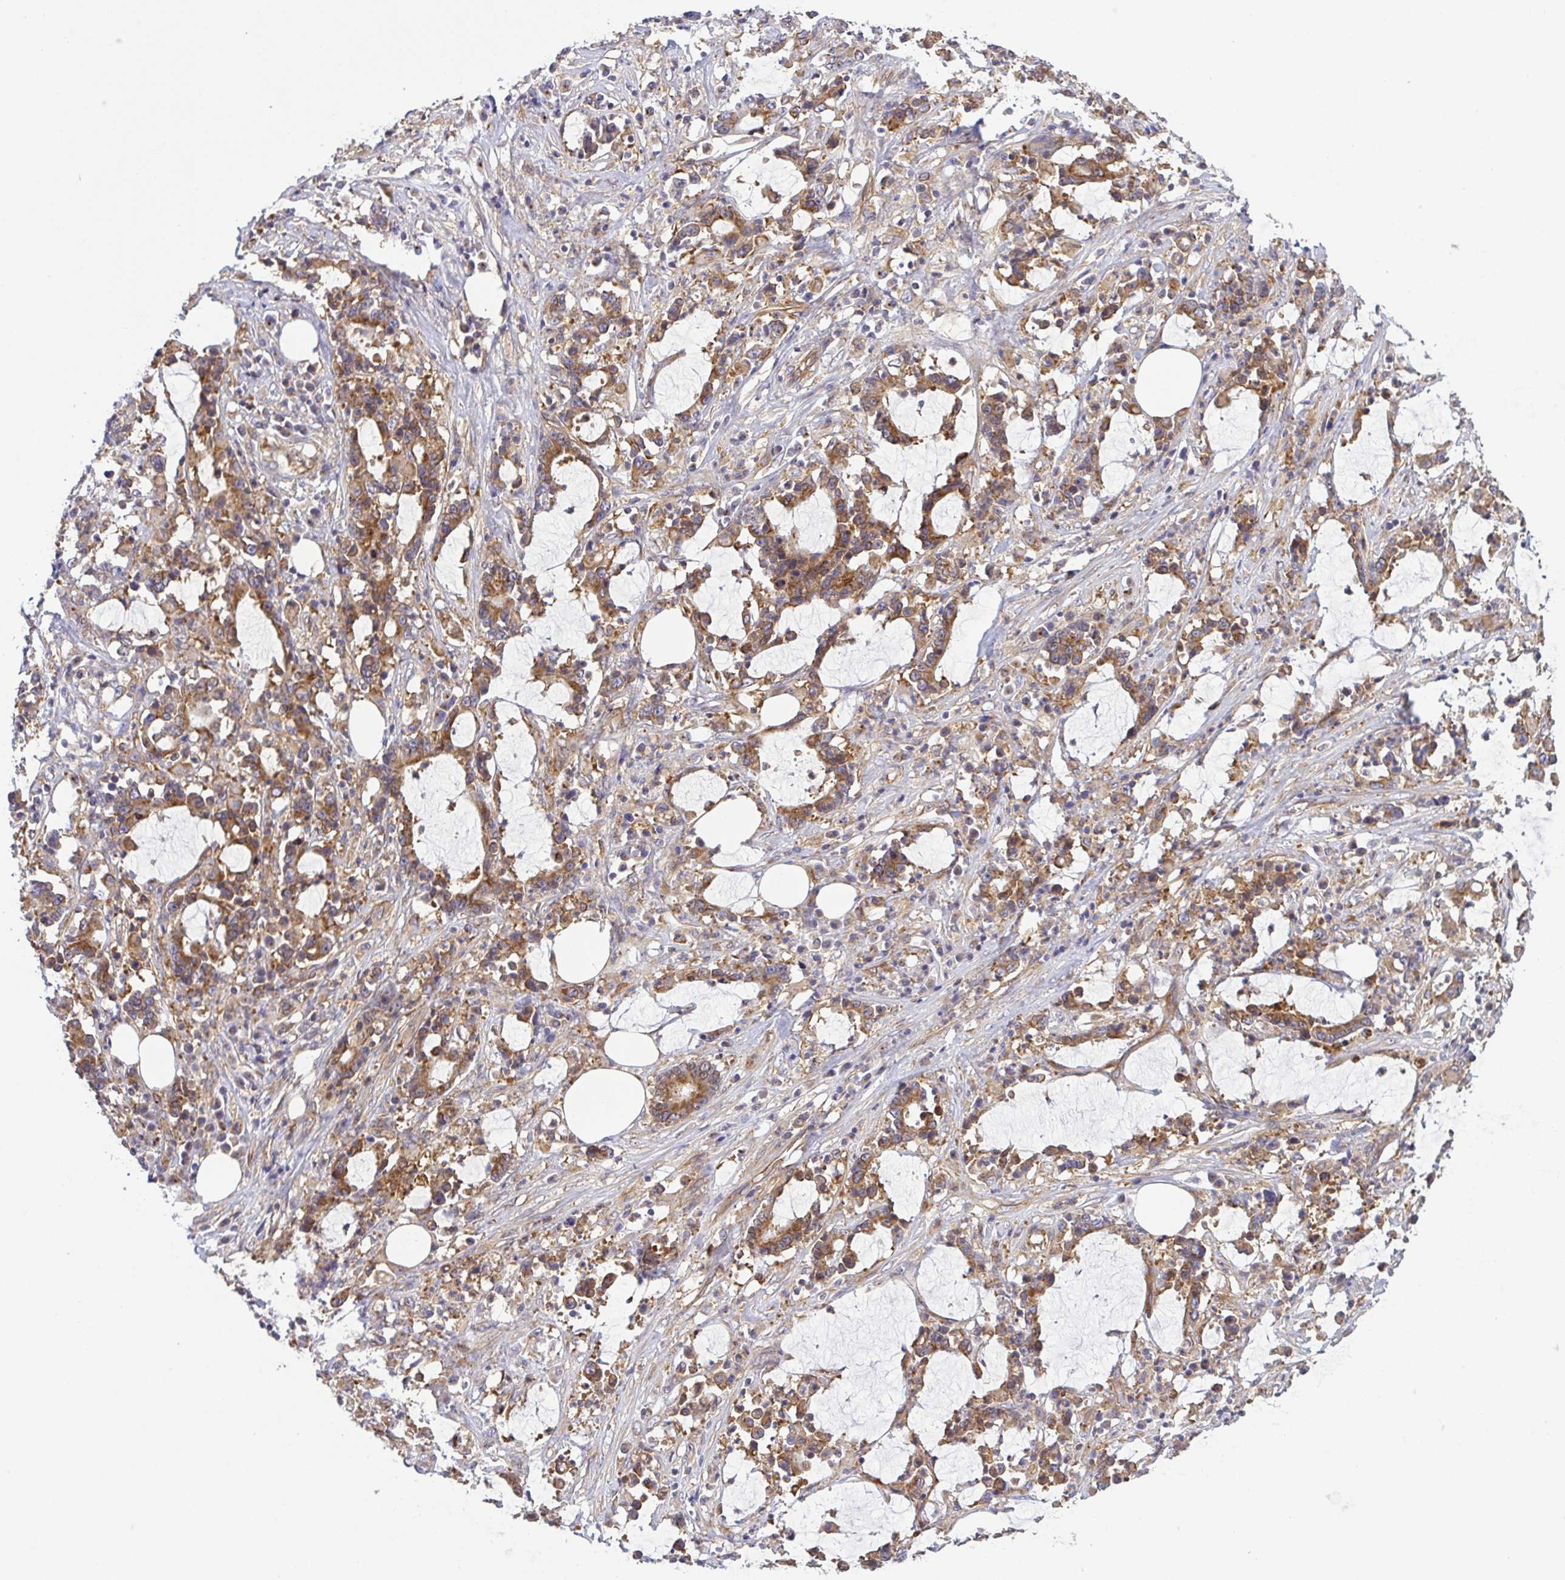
{"staining": {"intensity": "moderate", "quantity": ">75%", "location": "cytoplasmic/membranous"}, "tissue": "stomach cancer", "cell_type": "Tumor cells", "image_type": "cancer", "snomed": [{"axis": "morphology", "description": "Adenocarcinoma, NOS"}, {"axis": "topography", "description": "Stomach, upper"}], "caption": "Human stomach adenocarcinoma stained with a brown dye demonstrates moderate cytoplasmic/membranous positive expression in about >75% of tumor cells.", "gene": "KIF5B", "patient": {"sex": "male", "age": 68}}